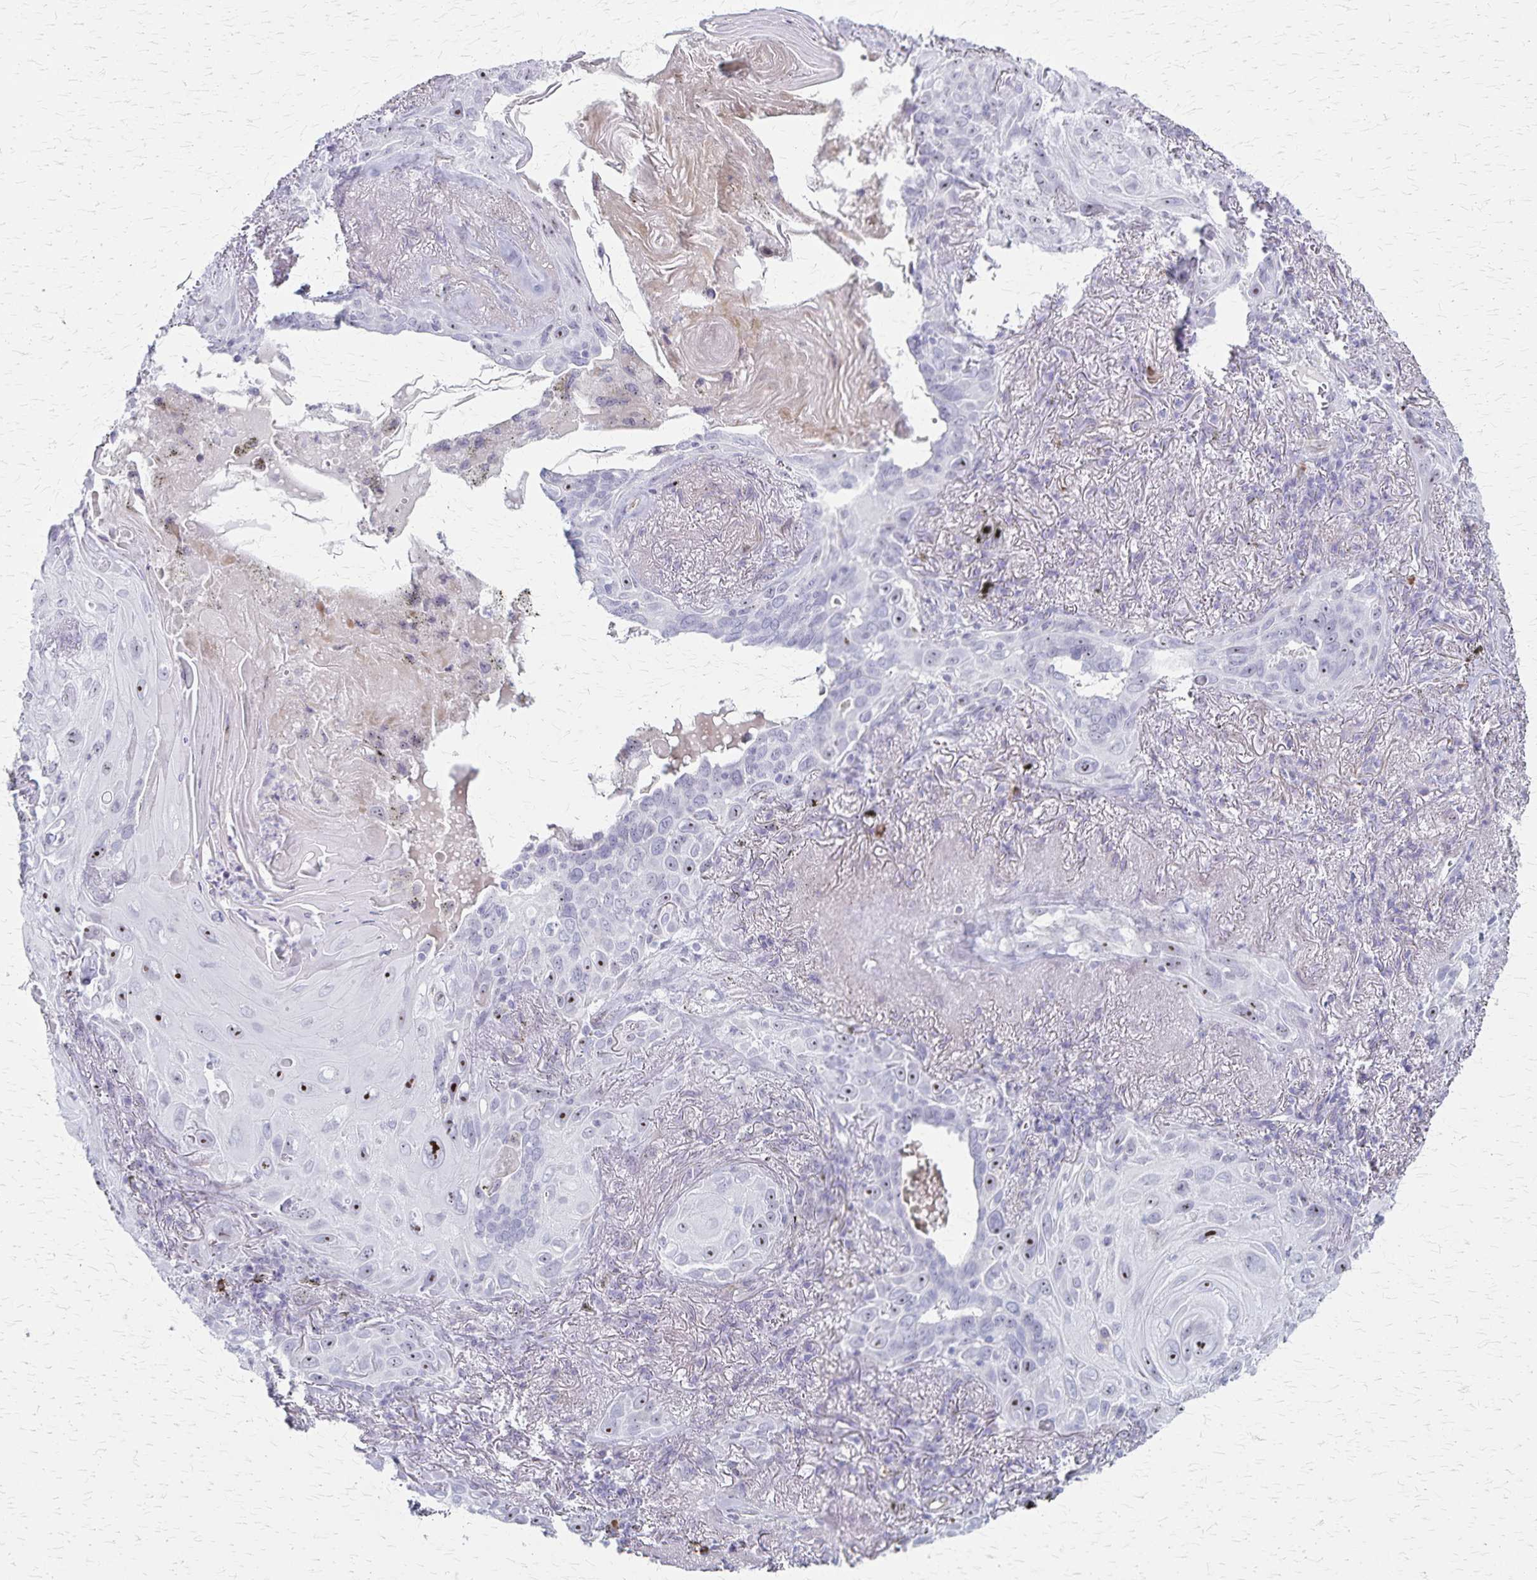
{"staining": {"intensity": "moderate", "quantity": "<25%", "location": "nuclear"}, "tissue": "lung cancer", "cell_type": "Tumor cells", "image_type": "cancer", "snomed": [{"axis": "morphology", "description": "Squamous cell carcinoma, NOS"}, {"axis": "topography", "description": "Lung"}], "caption": "Squamous cell carcinoma (lung) was stained to show a protein in brown. There is low levels of moderate nuclear staining in approximately <25% of tumor cells.", "gene": "DLK2", "patient": {"sex": "male", "age": 79}}